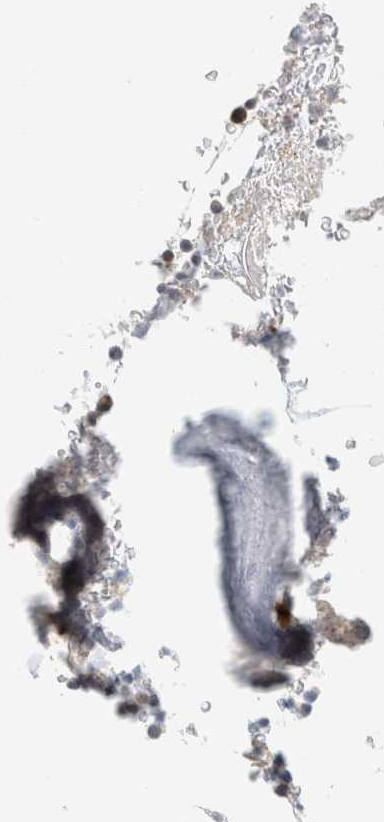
{"staining": {"intensity": "strong", "quantity": "<25%", "location": "cytoplasmic/membranous"}, "tissue": "bone marrow", "cell_type": "Hematopoietic cells", "image_type": "normal", "snomed": [{"axis": "morphology", "description": "Normal tissue, NOS"}, {"axis": "topography", "description": "Bone marrow"}], "caption": "Immunohistochemistry (IHC) photomicrograph of benign bone marrow: human bone marrow stained using immunohistochemistry (IHC) displays medium levels of strong protein expression localized specifically in the cytoplasmic/membranous of hematopoietic cells, appearing as a cytoplasmic/membranous brown color.", "gene": "SPRTN", "patient": {"sex": "female", "age": 81}}